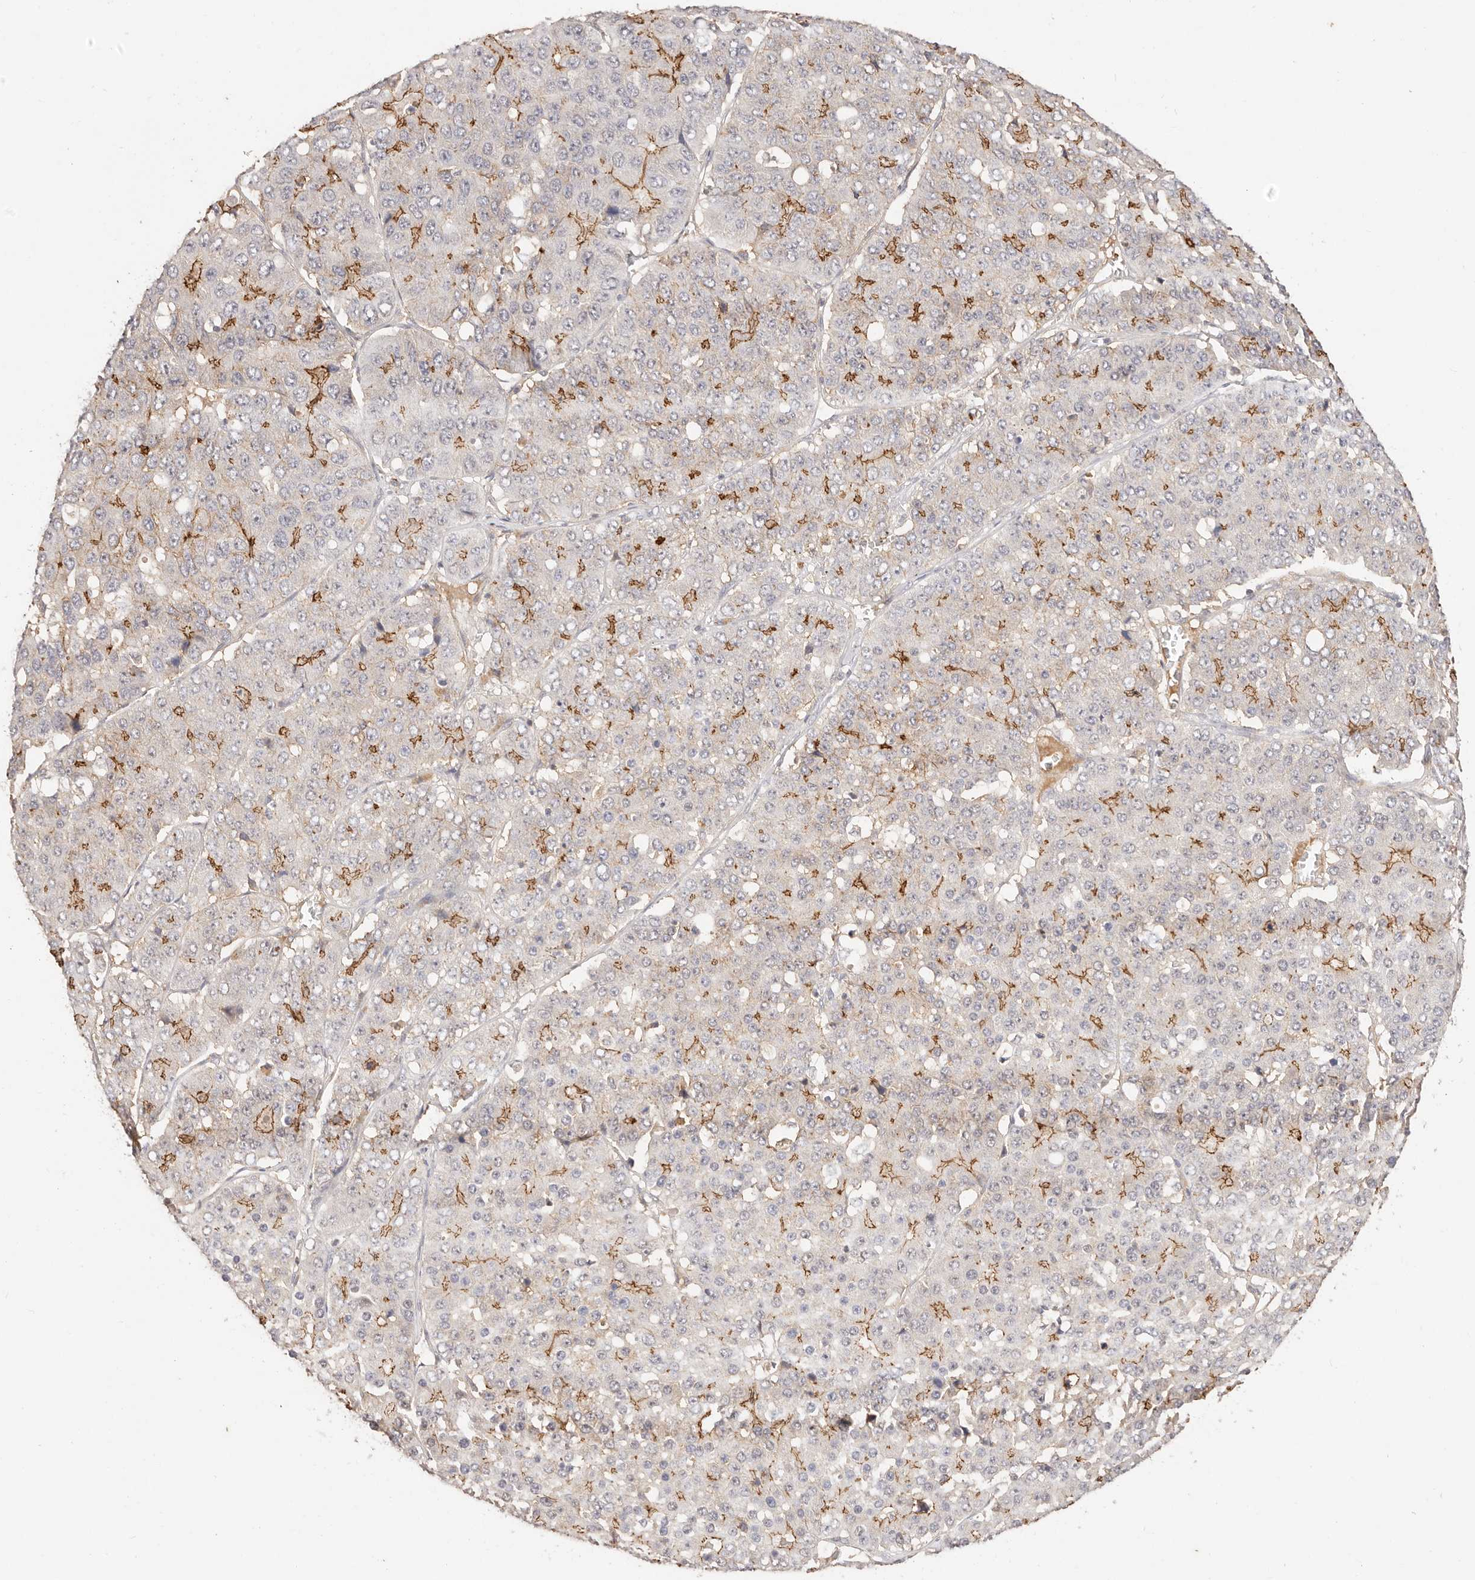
{"staining": {"intensity": "strong", "quantity": "<25%", "location": "cytoplasmic/membranous"}, "tissue": "pancreatic cancer", "cell_type": "Tumor cells", "image_type": "cancer", "snomed": [{"axis": "morphology", "description": "Adenocarcinoma, NOS"}, {"axis": "topography", "description": "Pancreas"}], "caption": "DAB (3,3'-diaminobenzidine) immunohistochemical staining of human pancreatic cancer shows strong cytoplasmic/membranous protein staining in about <25% of tumor cells. Immunohistochemistry (ihc) stains the protein of interest in brown and the nuclei are stained blue.", "gene": "CXADR", "patient": {"sex": "male", "age": 50}}